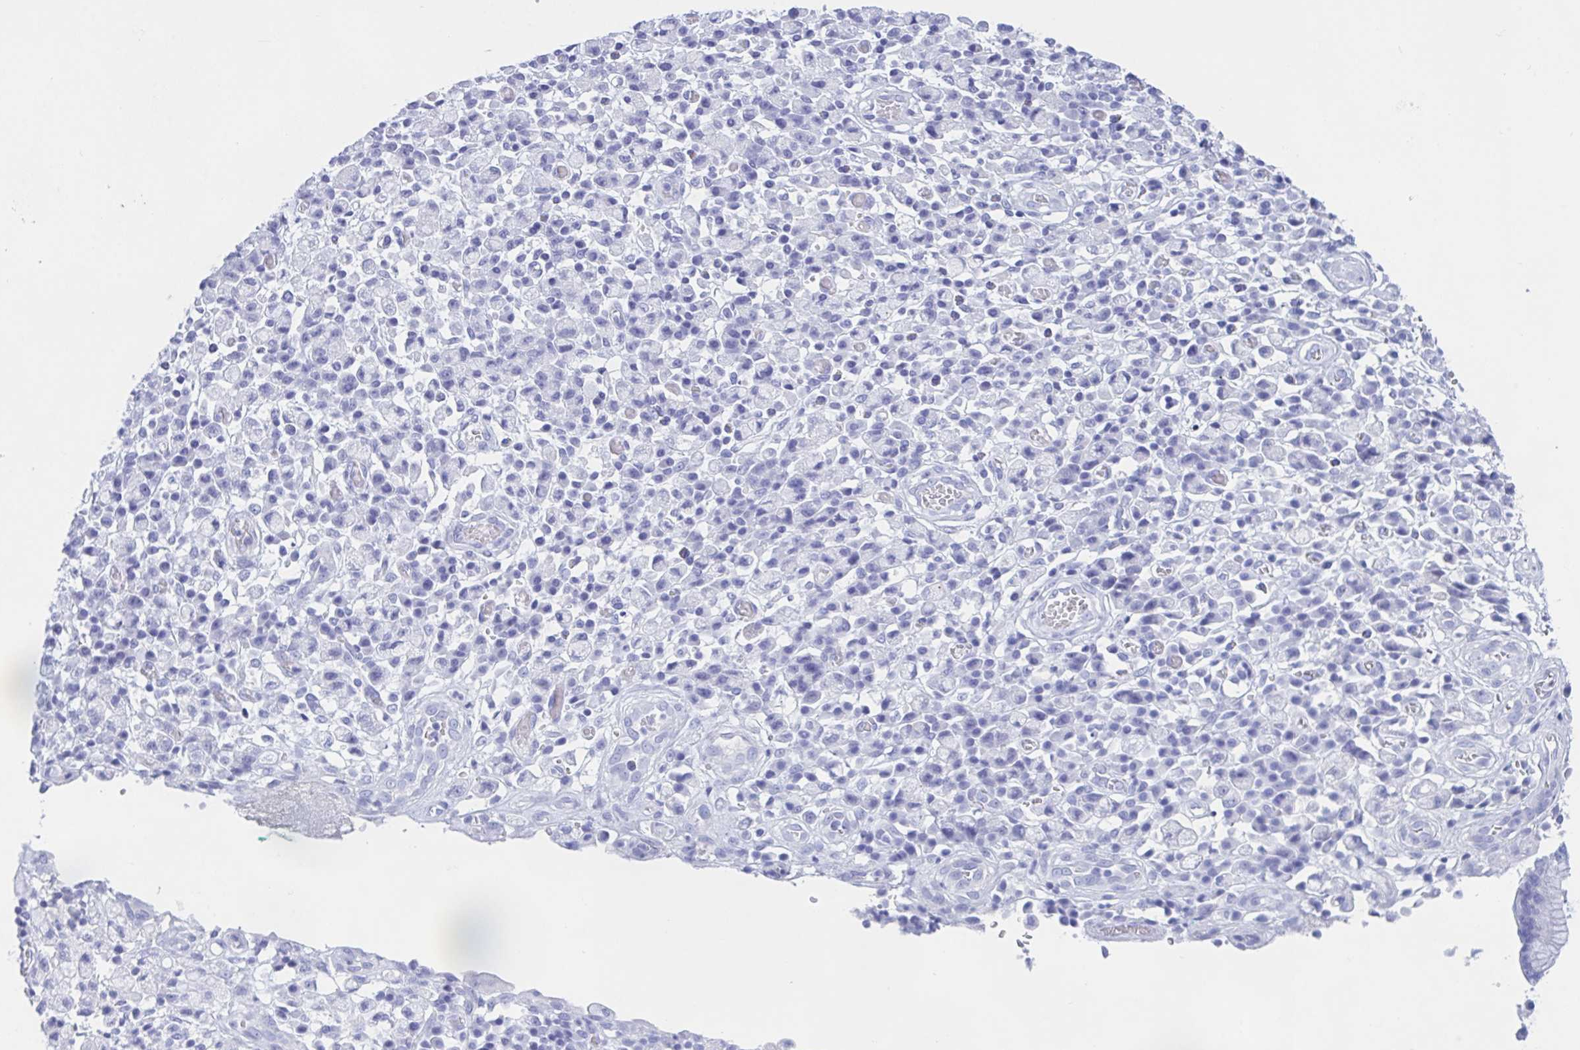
{"staining": {"intensity": "negative", "quantity": "none", "location": "none"}, "tissue": "stomach cancer", "cell_type": "Tumor cells", "image_type": "cancer", "snomed": [{"axis": "morphology", "description": "Adenocarcinoma, NOS"}, {"axis": "topography", "description": "Stomach"}], "caption": "An immunohistochemistry image of stomach adenocarcinoma is shown. There is no staining in tumor cells of stomach adenocarcinoma.", "gene": "ZNF850", "patient": {"sex": "male", "age": 77}}